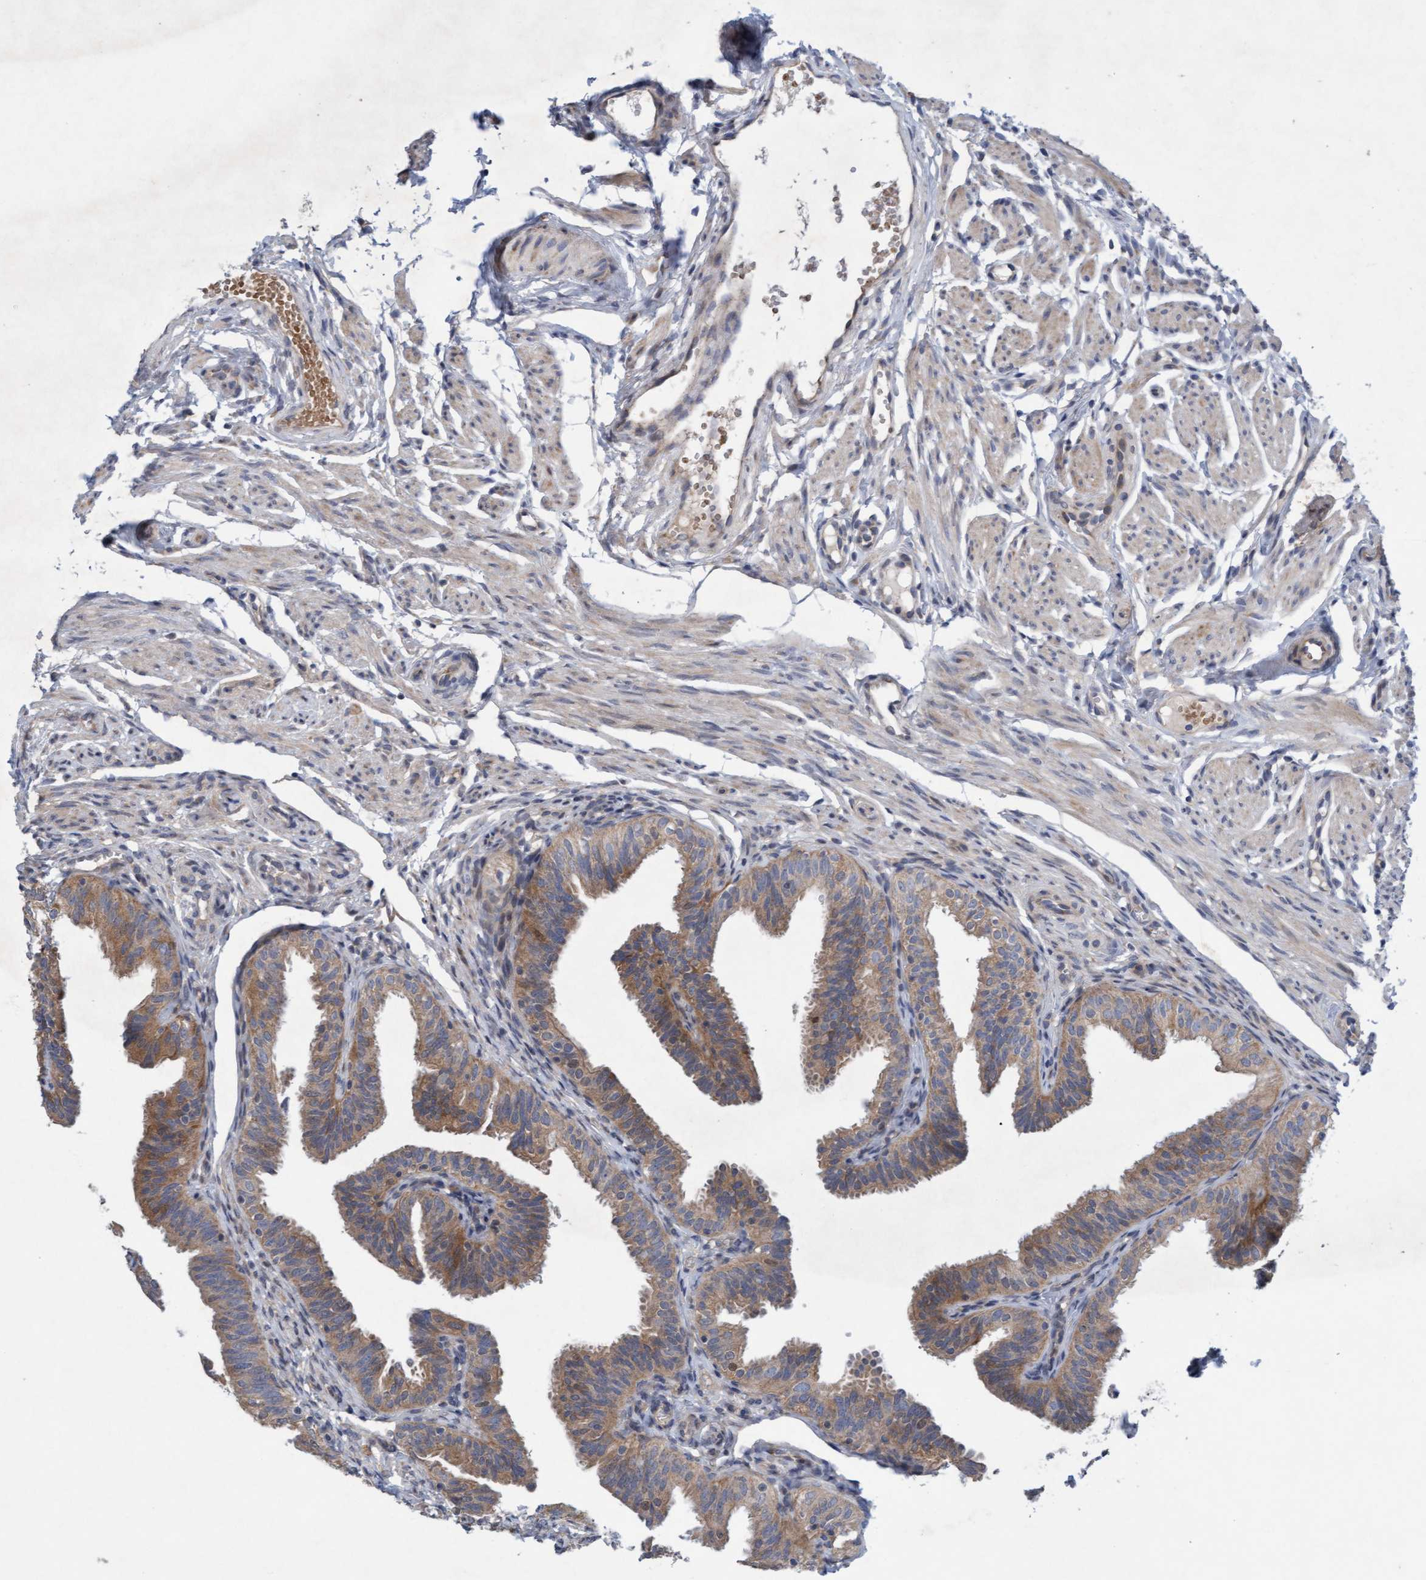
{"staining": {"intensity": "moderate", "quantity": ">75%", "location": "cytoplasmic/membranous"}, "tissue": "fallopian tube", "cell_type": "Glandular cells", "image_type": "normal", "snomed": [{"axis": "morphology", "description": "Normal tissue, NOS"}, {"axis": "topography", "description": "Fallopian tube"}], "caption": "Immunohistochemistry photomicrograph of benign fallopian tube stained for a protein (brown), which exhibits medium levels of moderate cytoplasmic/membranous expression in approximately >75% of glandular cells.", "gene": "DDHD2", "patient": {"sex": "female", "age": 35}}